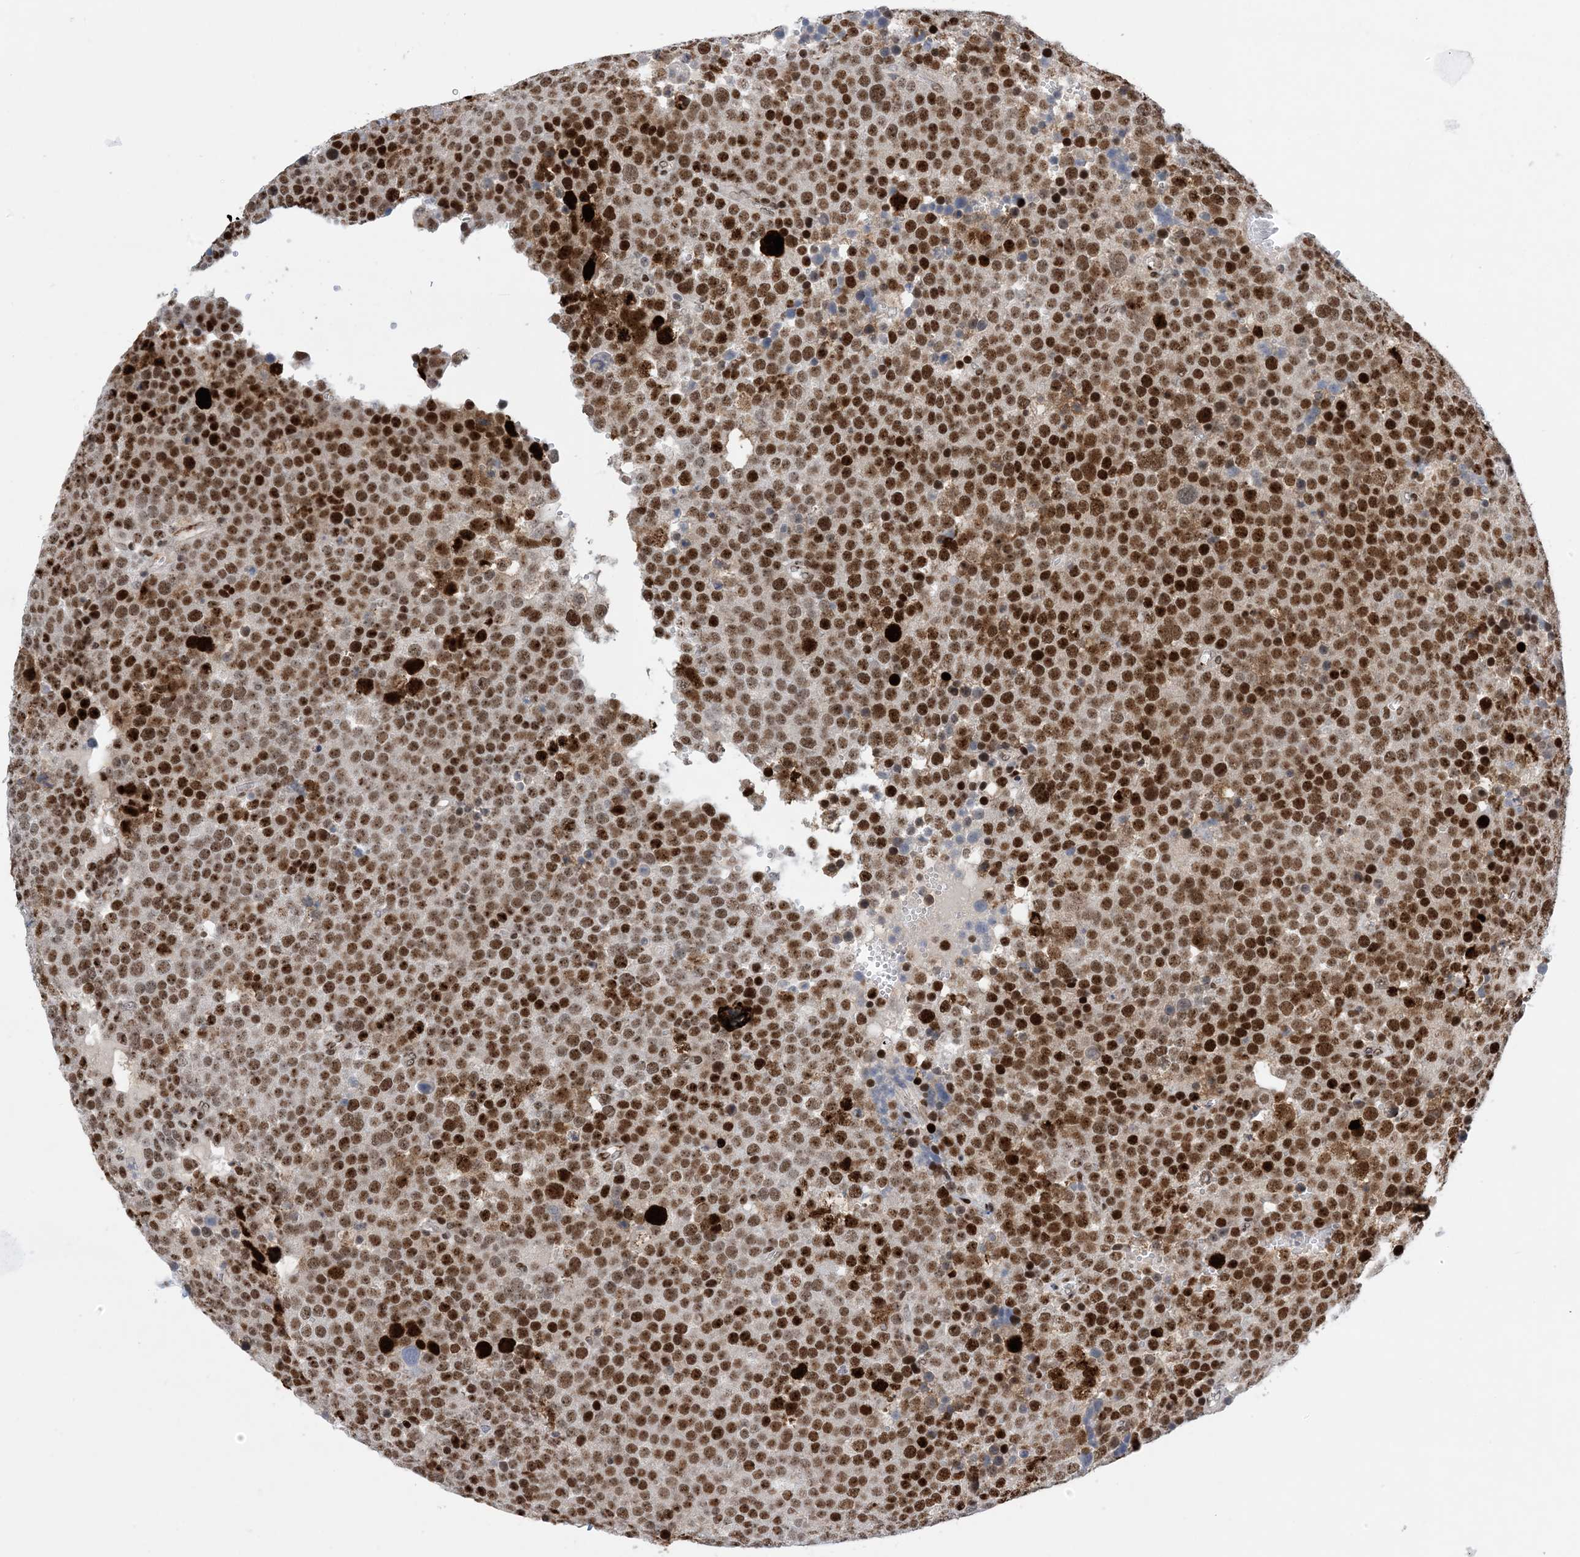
{"staining": {"intensity": "strong", "quantity": ">75%", "location": "nuclear"}, "tissue": "testis cancer", "cell_type": "Tumor cells", "image_type": "cancer", "snomed": [{"axis": "morphology", "description": "Seminoma, NOS"}, {"axis": "topography", "description": "Testis"}], "caption": "Immunohistochemical staining of seminoma (testis) reveals high levels of strong nuclear protein staining in about >75% of tumor cells. (DAB IHC, brown staining for protein, blue staining for nuclei).", "gene": "TSPYL1", "patient": {"sex": "male", "age": 71}}